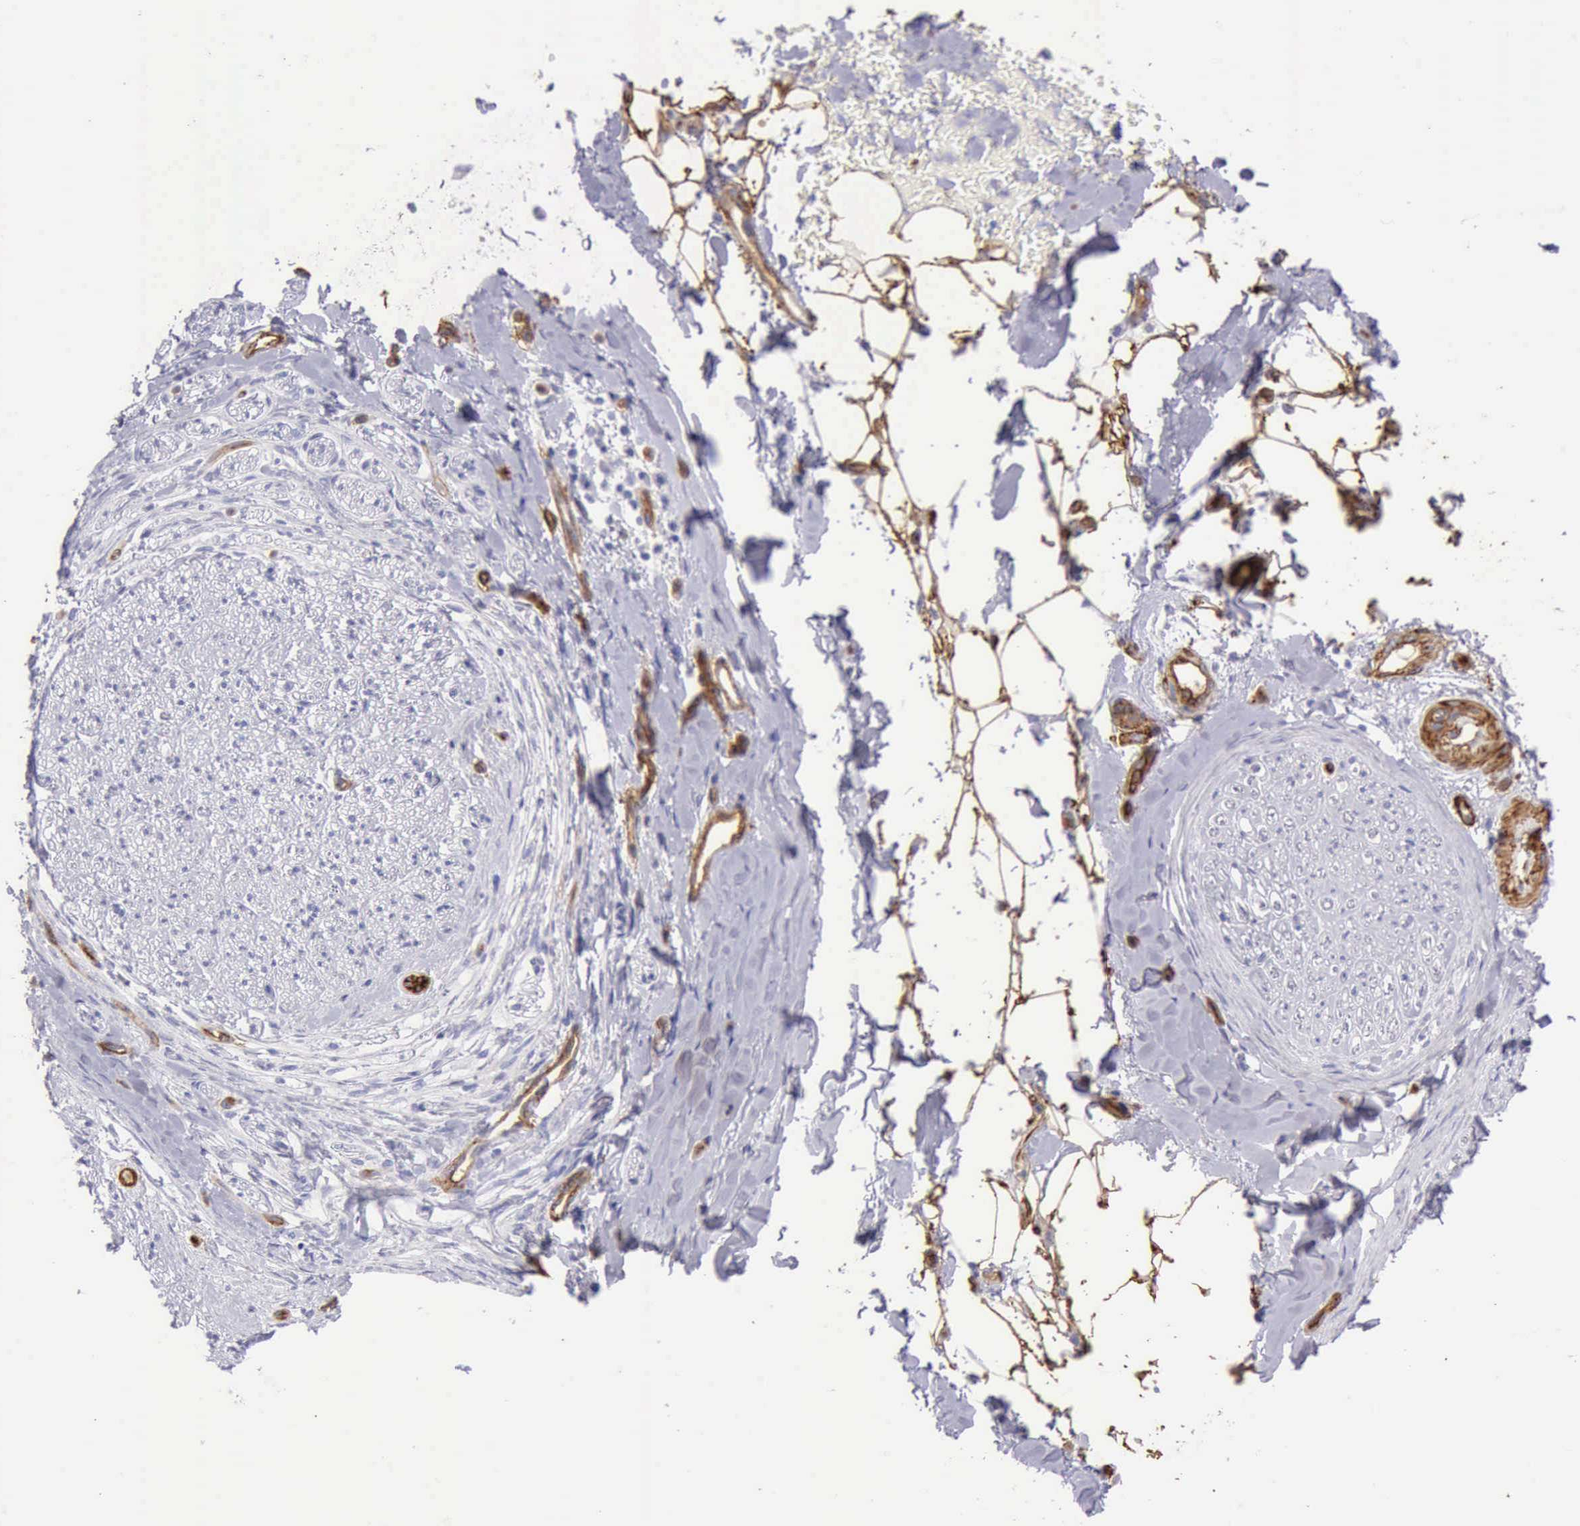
{"staining": {"intensity": "moderate", "quantity": ">75%", "location": "cytoplasmic/membranous"}, "tissue": "adipose tissue", "cell_type": "Adipocytes", "image_type": "normal", "snomed": [{"axis": "morphology", "description": "Normal tissue, NOS"}, {"axis": "morphology", "description": "Squamous cell carcinoma, NOS"}, {"axis": "topography", "description": "Skin"}, {"axis": "topography", "description": "Peripheral nerve tissue"}], "caption": "DAB immunohistochemical staining of benign human adipose tissue shows moderate cytoplasmic/membranous protein staining in approximately >75% of adipocytes. (IHC, brightfield microscopy, high magnification).", "gene": "AOC3", "patient": {"sex": "male", "age": 83}}